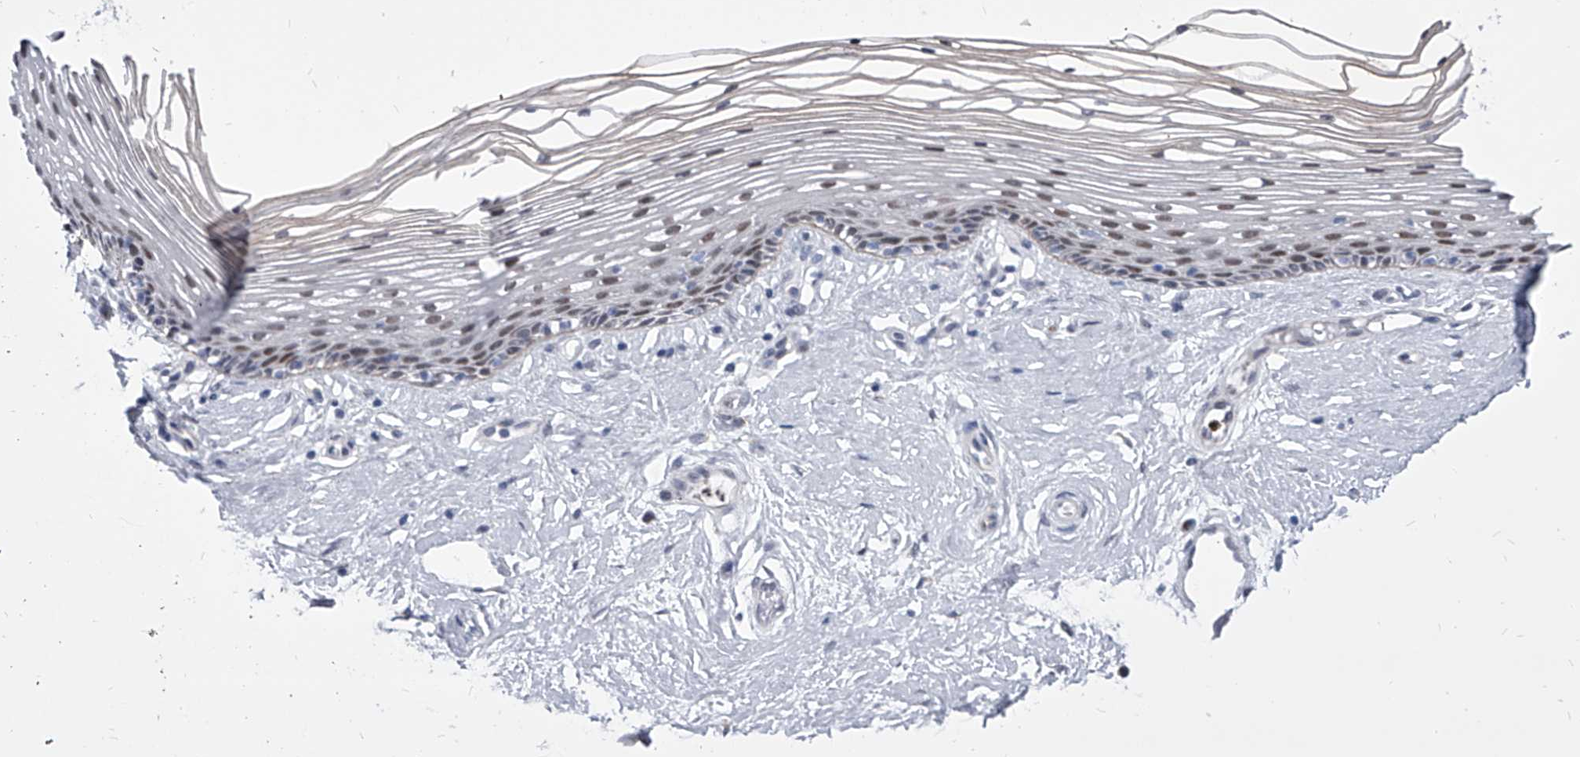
{"staining": {"intensity": "weak", "quantity": "<25%", "location": "cytoplasmic/membranous,nuclear"}, "tissue": "vagina", "cell_type": "Squamous epithelial cells", "image_type": "normal", "snomed": [{"axis": "morphology", "description": "Normal tissue, NOS"}, {"axis": "topography", "description": "Vagina"}], "caption": "An immunohistochemistry (IHC) photomicrograph of unremarkable vagina is shown. There is no staining in squamous epithelial cells of vagina.", "gene": "EVA1C", "patient": {"sex": "female", "age": 46}}